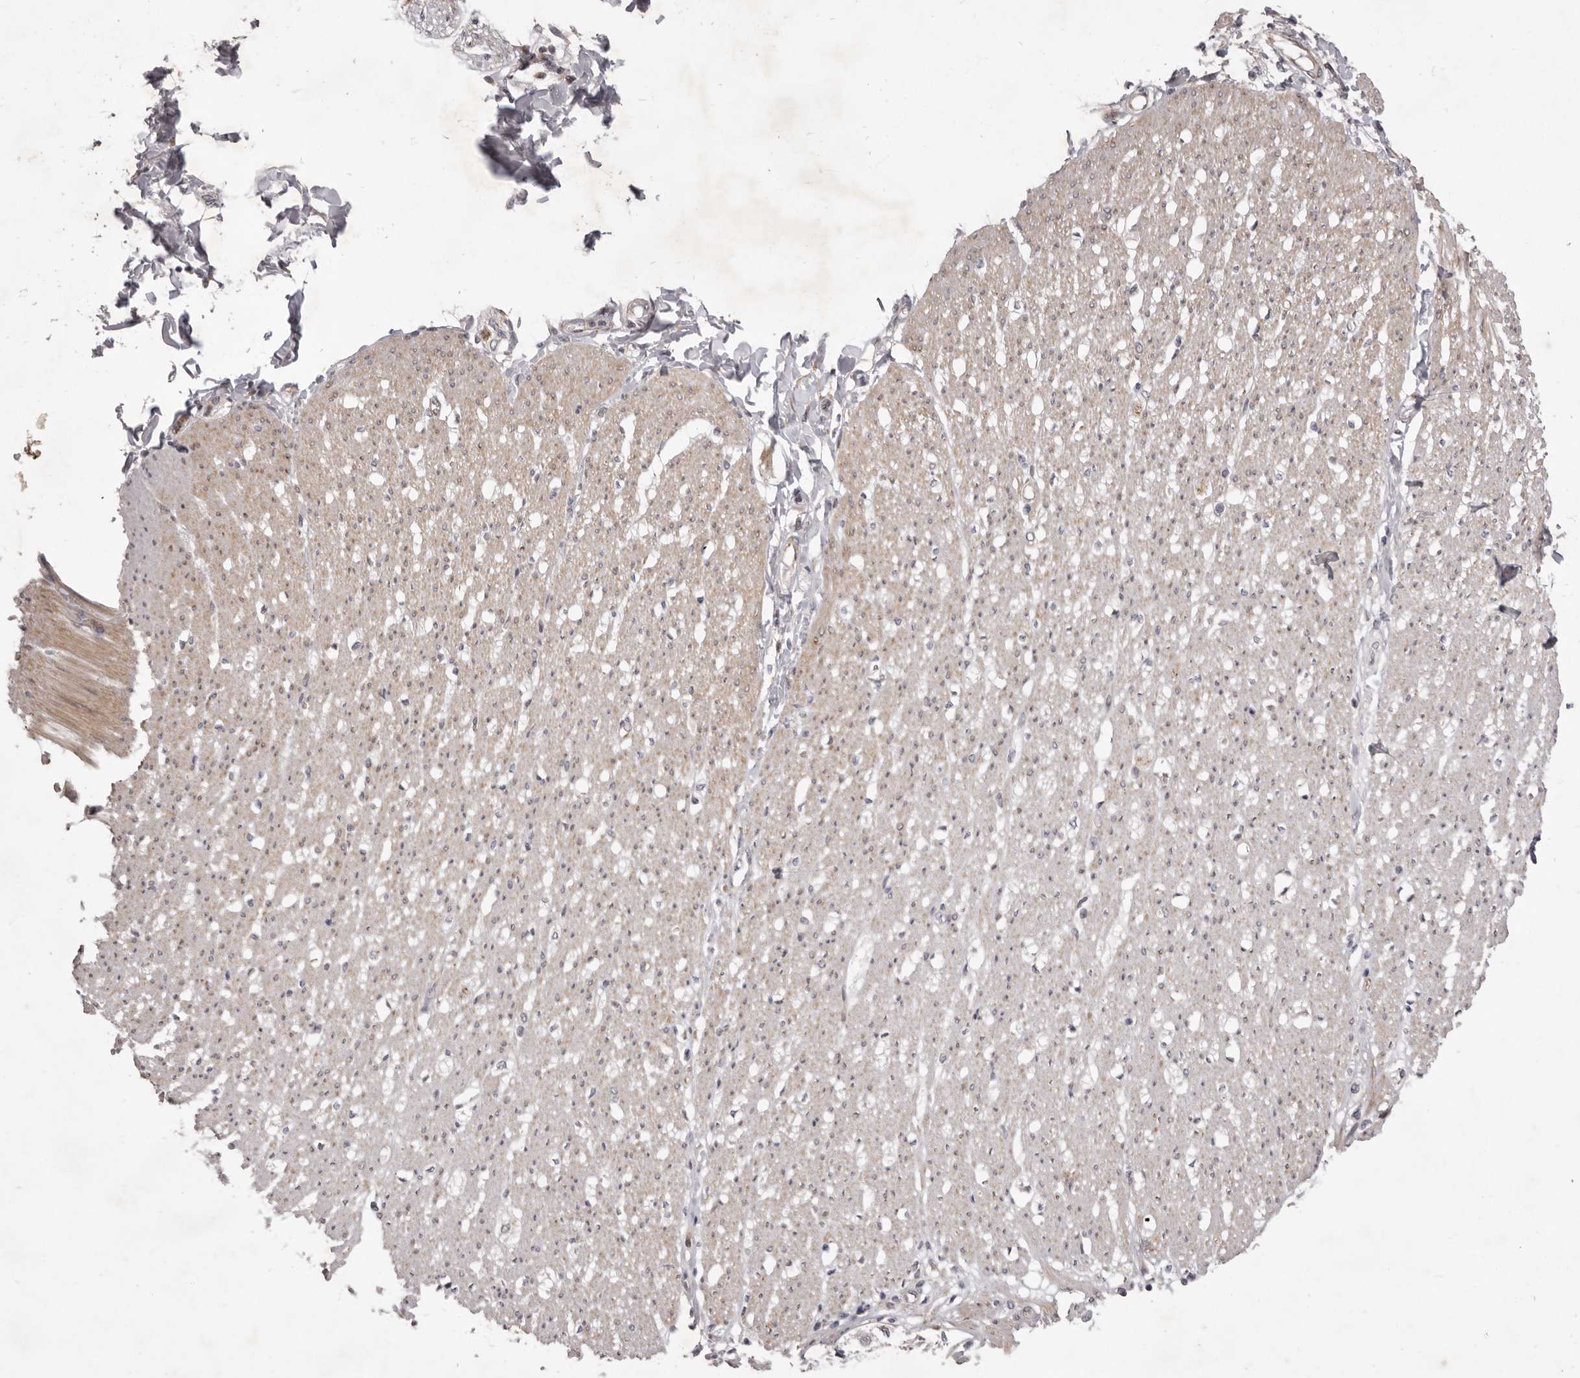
{"staining": {"intensity": "moderate", "quantity": "25%-75%", "location": "cytoplasmic/membranous"}, "tissue": "smooth muscle", "cell_type": "Smooth muscle cells", "image_type": "normal", "snomed": [{"axis": "morphology", "description": "Normal tissue, NOS"}, {"axis": "morphology", "description": "Adenocarcinoma, NOS"}, {"axis": "topography", "description": "Colon"}, {"axis": "topography", "description": "Peripheral nerve tissue"}], "caption": "IHC image of unremarkable smooth muscle: human smooth muscle stained using immunohistochemistry (IHC) demonstrates medium levels of moderate protein expression localized specifically in the cytoplasmic/membranous of smooth muscle cells, appearing as a cytoplasmic/membranous brown color.", "gene": "TBC1D8B", "patient": {"sex": "male", "age": 14}}